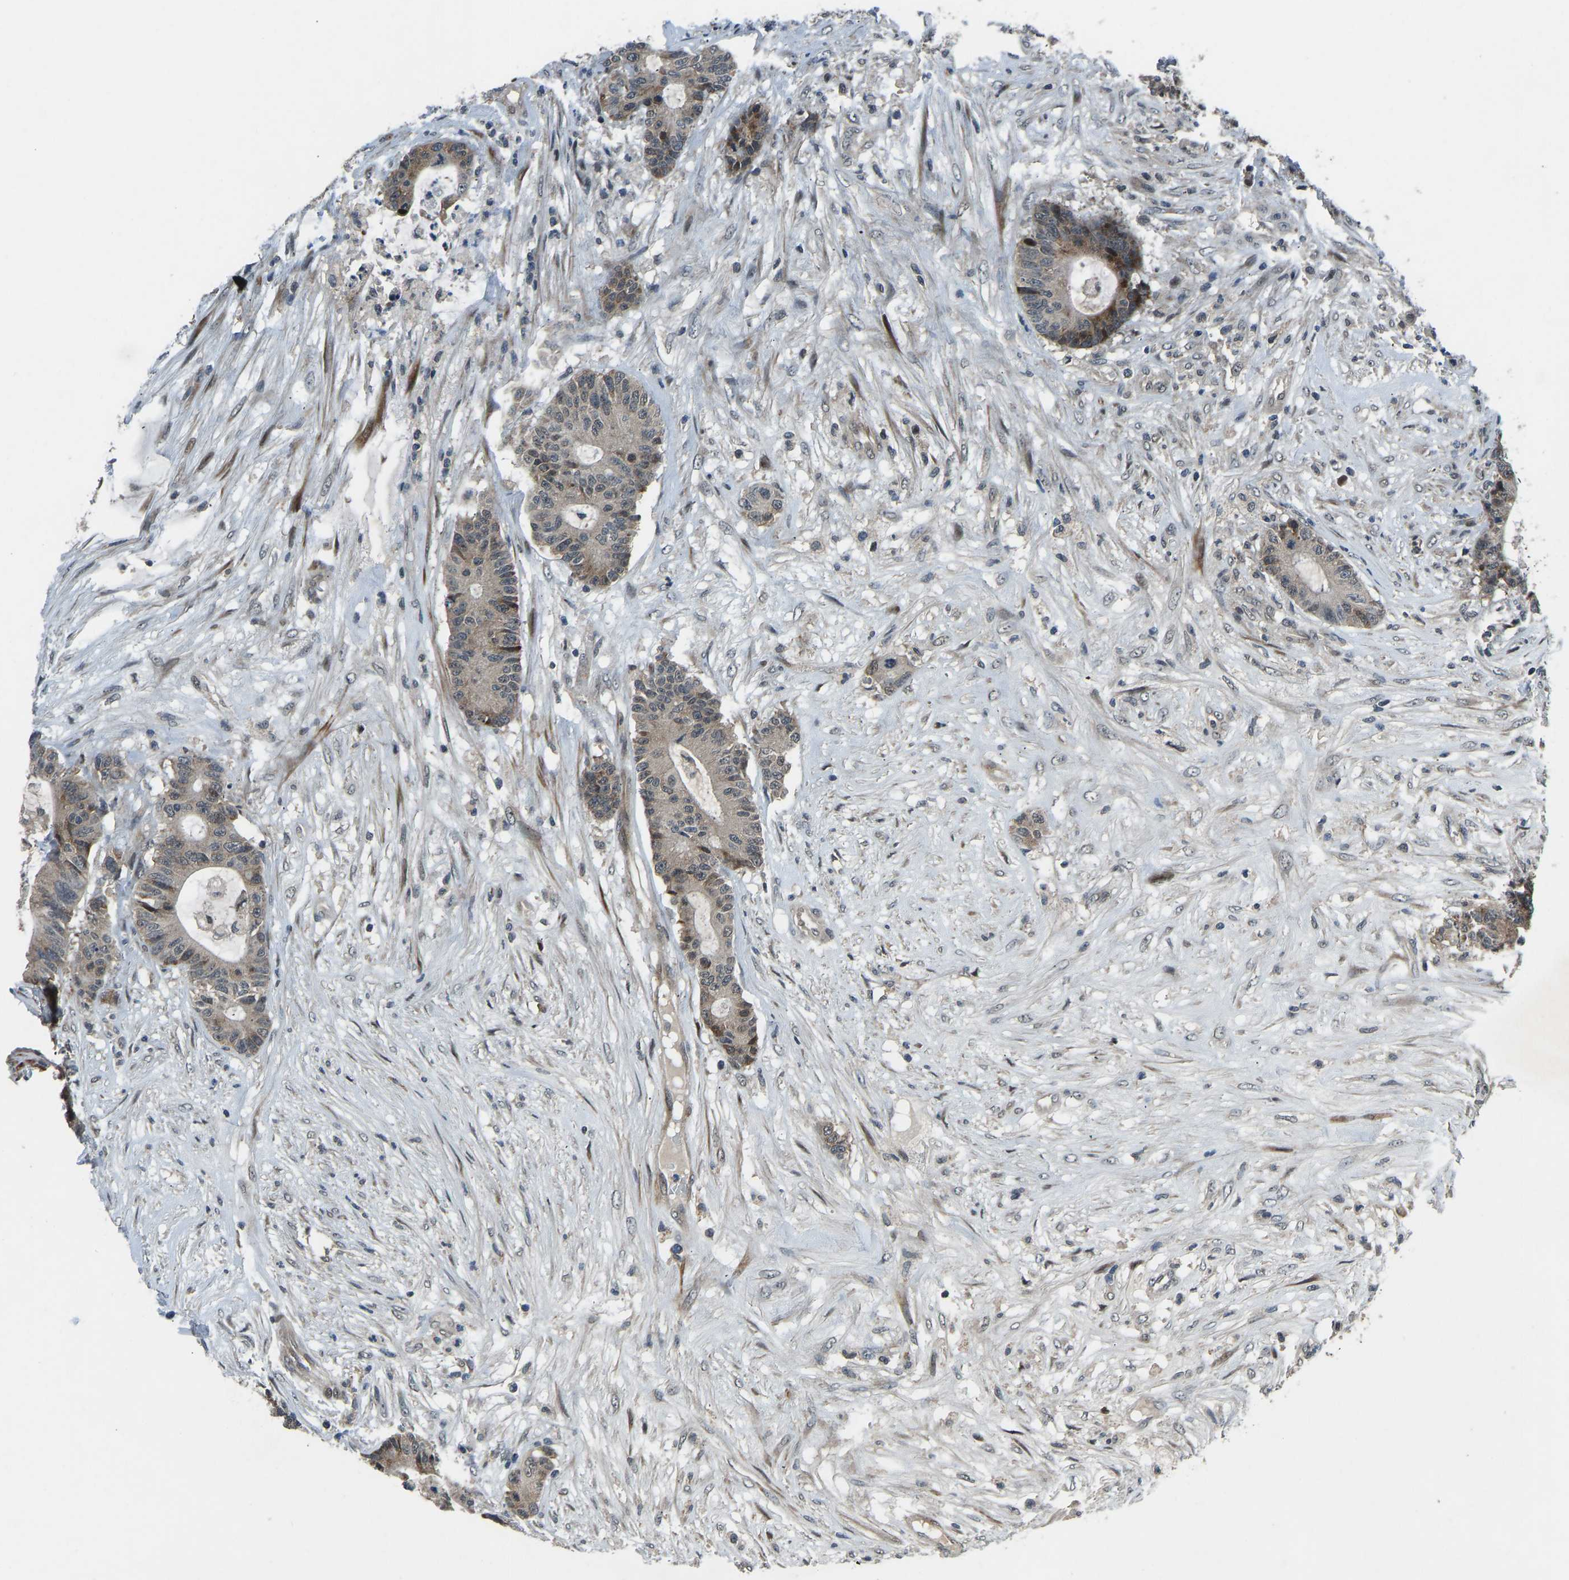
{"staining": {"intensity": "moderate", "quantity": ">75%", "location": "cytoplasmic/membranous,nuclear"}, "tissue": "colorectal cancer", "cell_type": "Tumor cells", "image_type": "cancer", "snomed": [{"axis": "morphology", "description": "Adenocarcinoma, NOS"}, {"axis": "topography", "description": "Colon"}], "caption": "Tumor cells exhibit medium levels of moderate cytoplasmic/membranous and nuclear expression in about >75% of cells in colorectal adenocarcinoma.", "gene": "RLIM", "patient": {"sex": "female", "age": 84}}